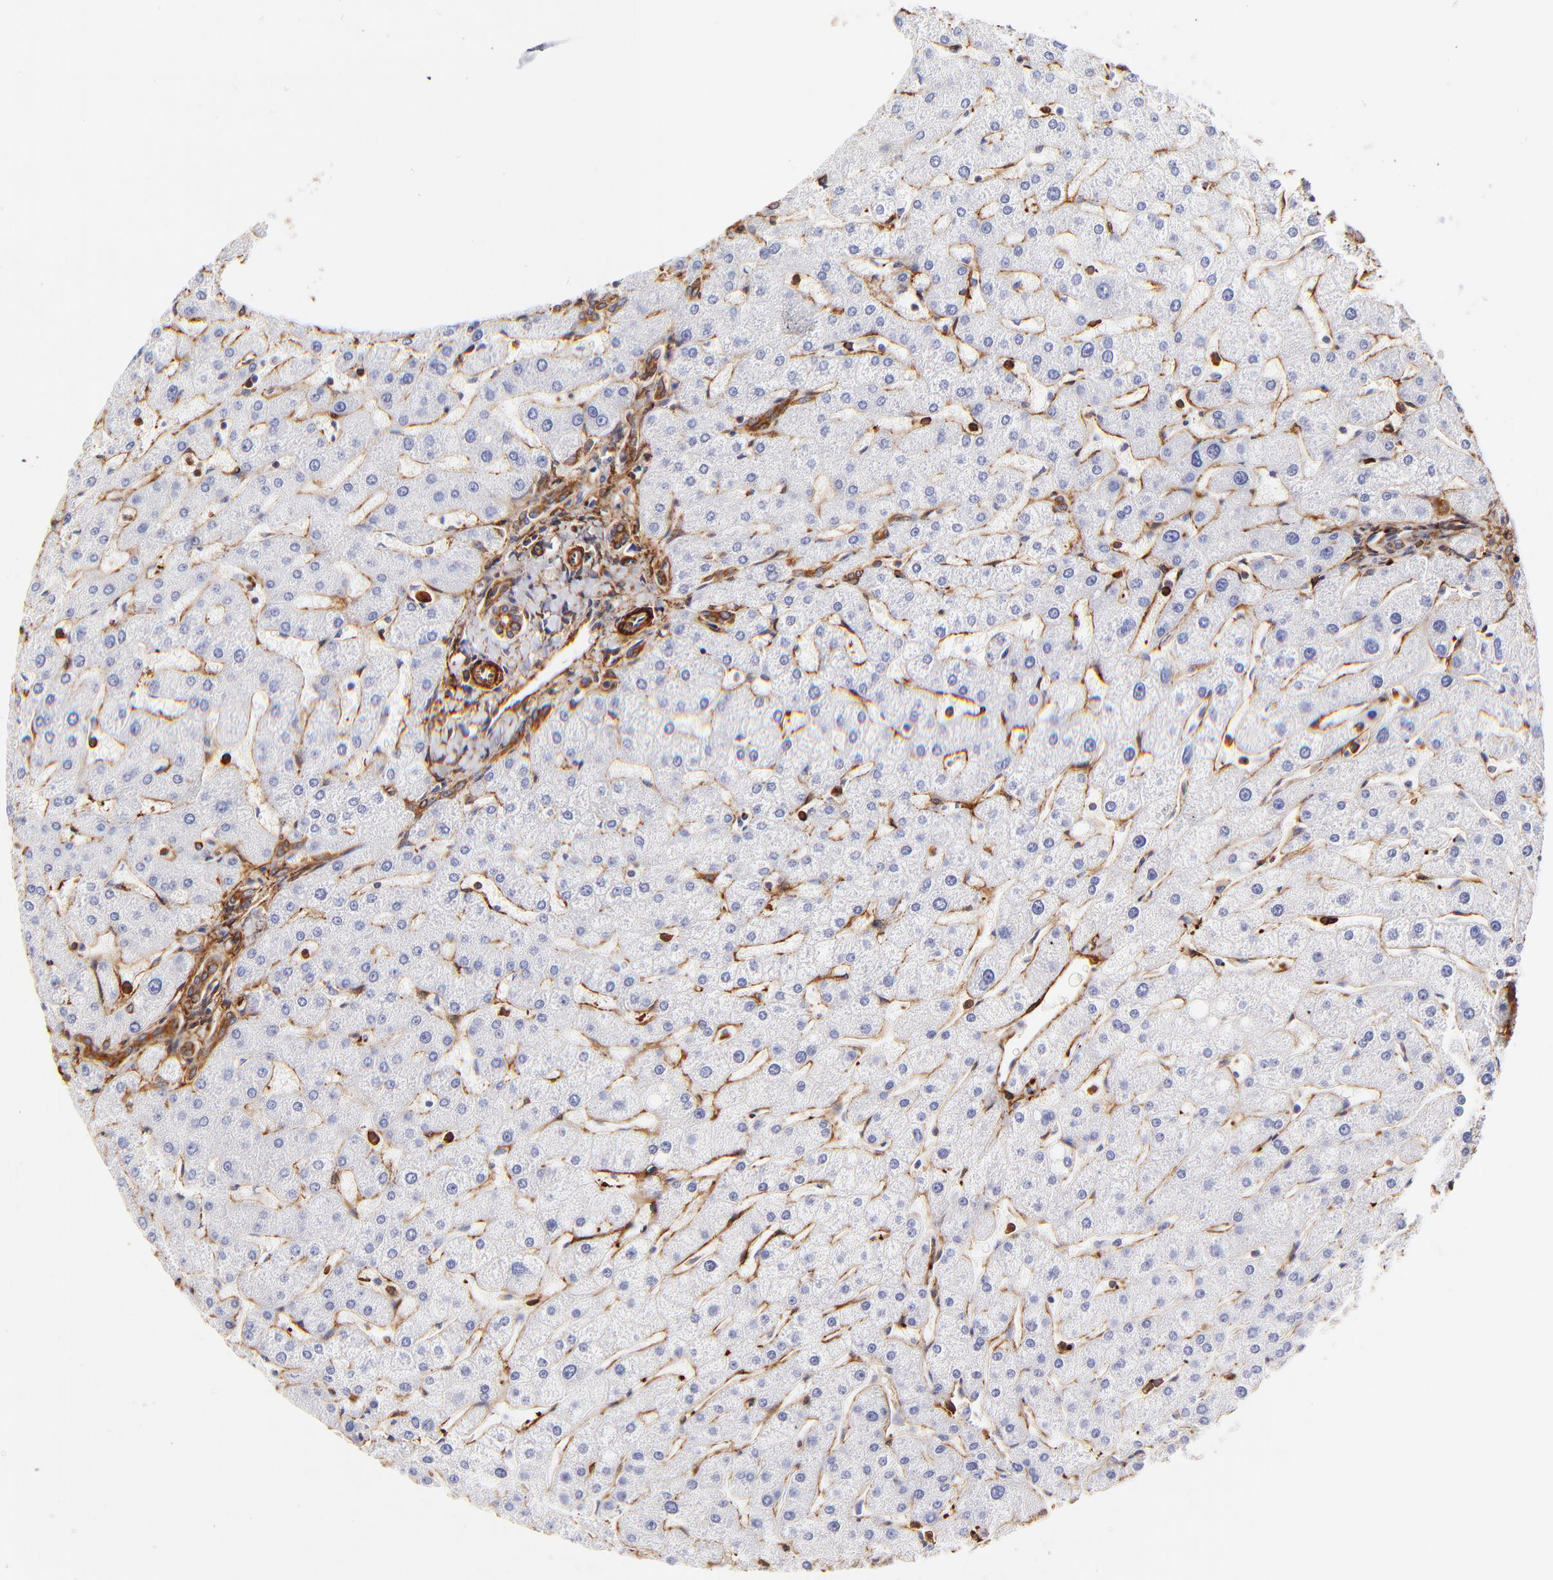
{"staining": {"intensity": "moderate", "quantity": ">75%", "location": "cytoplasmic/membranous"}, "tissue": "liver", "cell_type": "Cholangiocytes", "image_type": "normal", "snomed": [{"axis": "morphology", "description": "Normal tissue, NOS"}, {"axis": "topography", "description": "Liver"}], "caption": "High-power microscopy captured an immunohistochemistry image of unremarkable liver, revealing moderate cytoplasmic/membranous staining in about >75% of cholangiocytes.", "gene": "FLNA", "patient": {"sex": "male", "age": 67}}